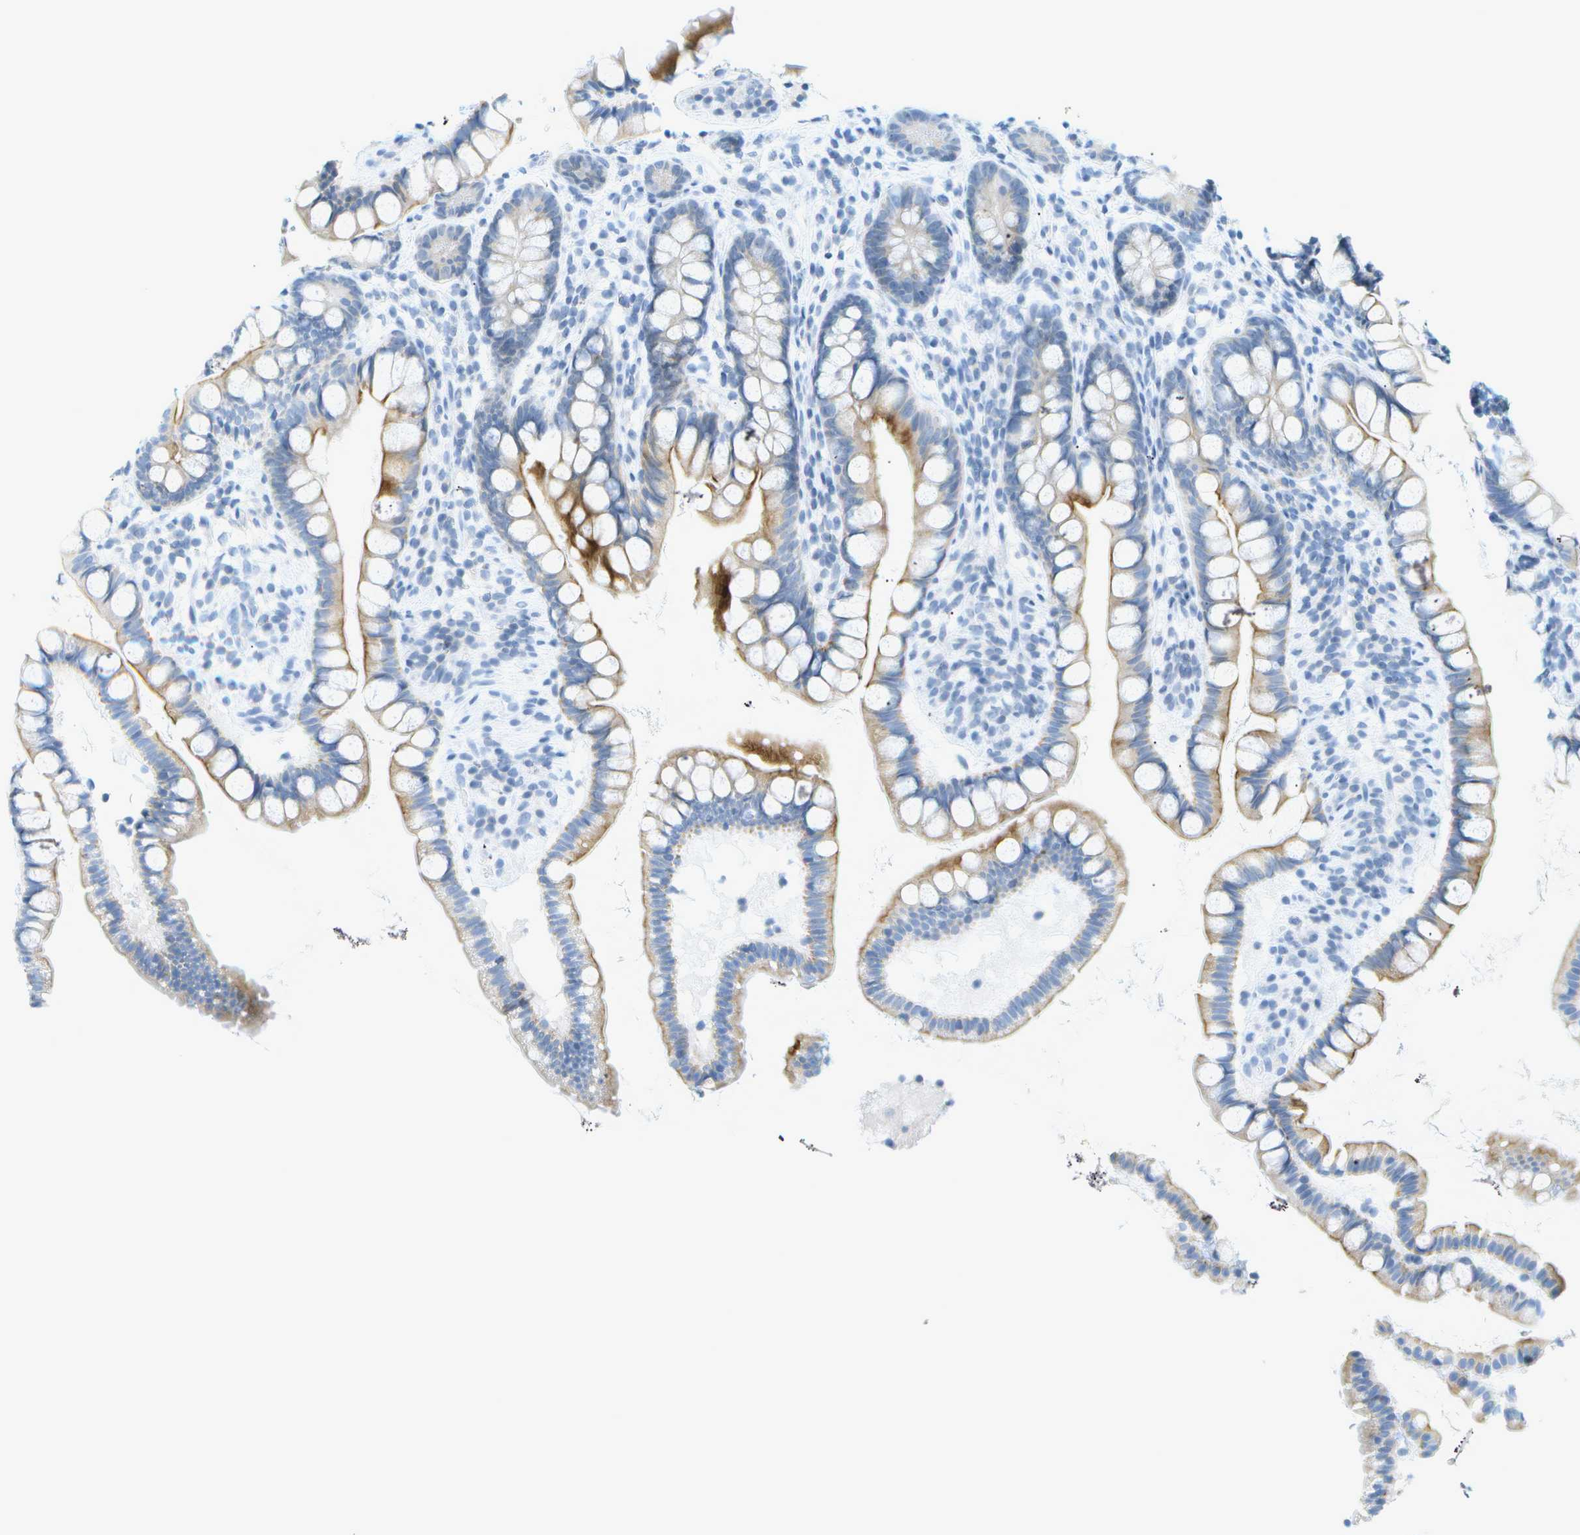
{"staining": {"intensity": "moderate", "quantity": "<25%", "location": "cytoplasmic/membranous"}, "tissue": "small intestine", "cell_type": "Glandular cells", "image_type": "normal", "snomed": [{"axis": "morphology", "description": "Normal tissue, NOS"}, {"axis": "topography", "description": "Small intestine"}], "caption": "IHC photomicrograph of normal small intestine stained for a protein (brown), which shows low levels of moderate cytoplasmic/membranous expression in approximately <25% of glandular cells.", "gene": "SMYD5", "patient": {"sex": "female", "age": 84}}